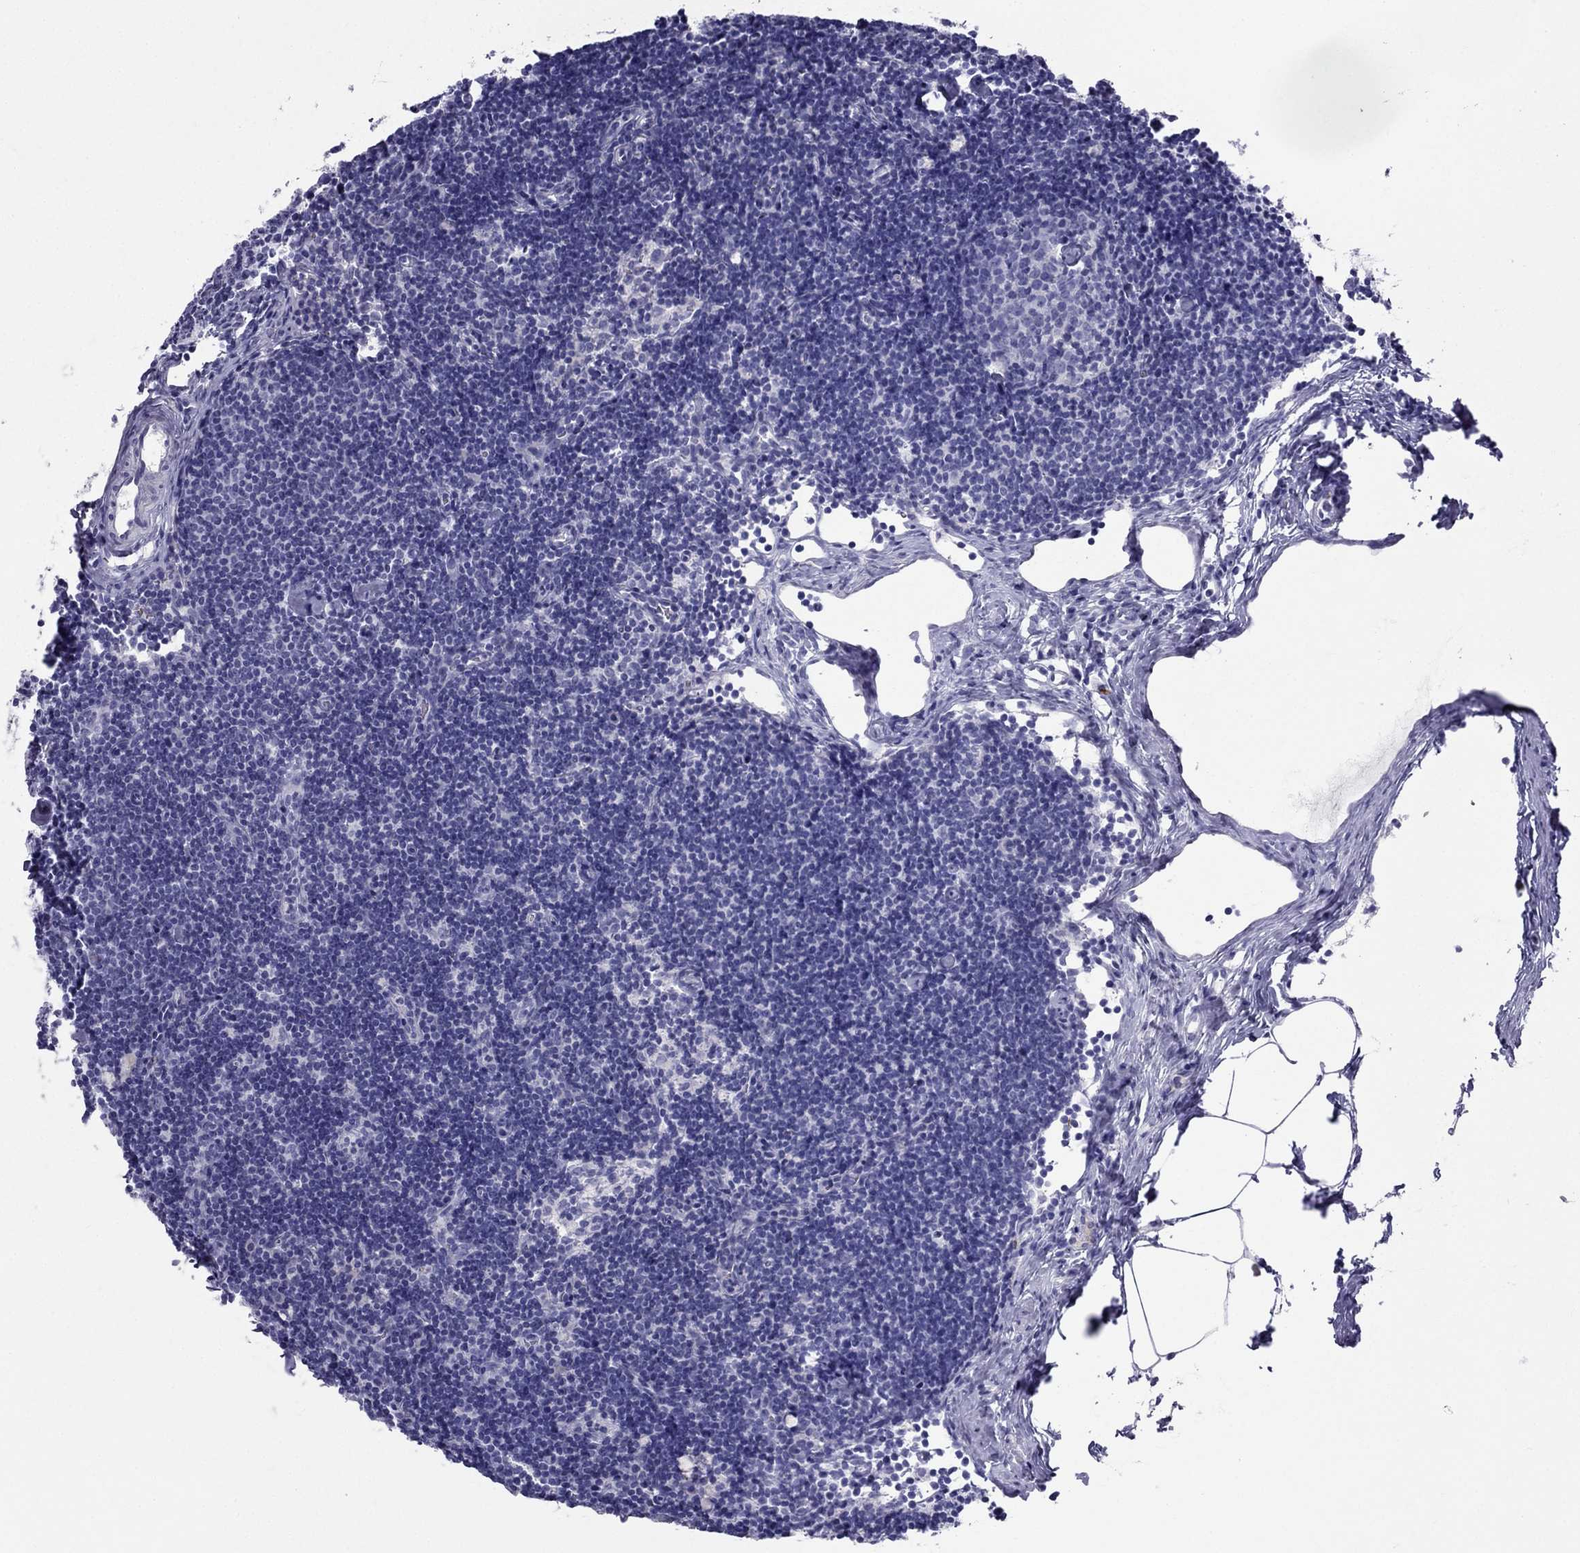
{"staining": {"intensity": "negative", "quantity": "none", "location": "none"}, "tissue": "lymph node", "cell_type": "Germinal center cells", "image_type": "normal", "snomed": [{"axis": "morphology", "description": "Normal tissue, NOS"}, {"axis": "topography", "description": "Lymph node"}], "caption": "High magnification brightfield microscopy of benign lymph node stained with DAB (3,3'-diaminobenzidine) (brown) and counterstained with hematoxylin (blue): germinal center cells show no significant positivity. The staining is performed using DAB (3,3'-diaminobenzidine) brown chromogen with nuclei counter-stained in using hematoxylin.", "gene": "DNAAF6", "patient": {"sex": "female", "age": 42}}